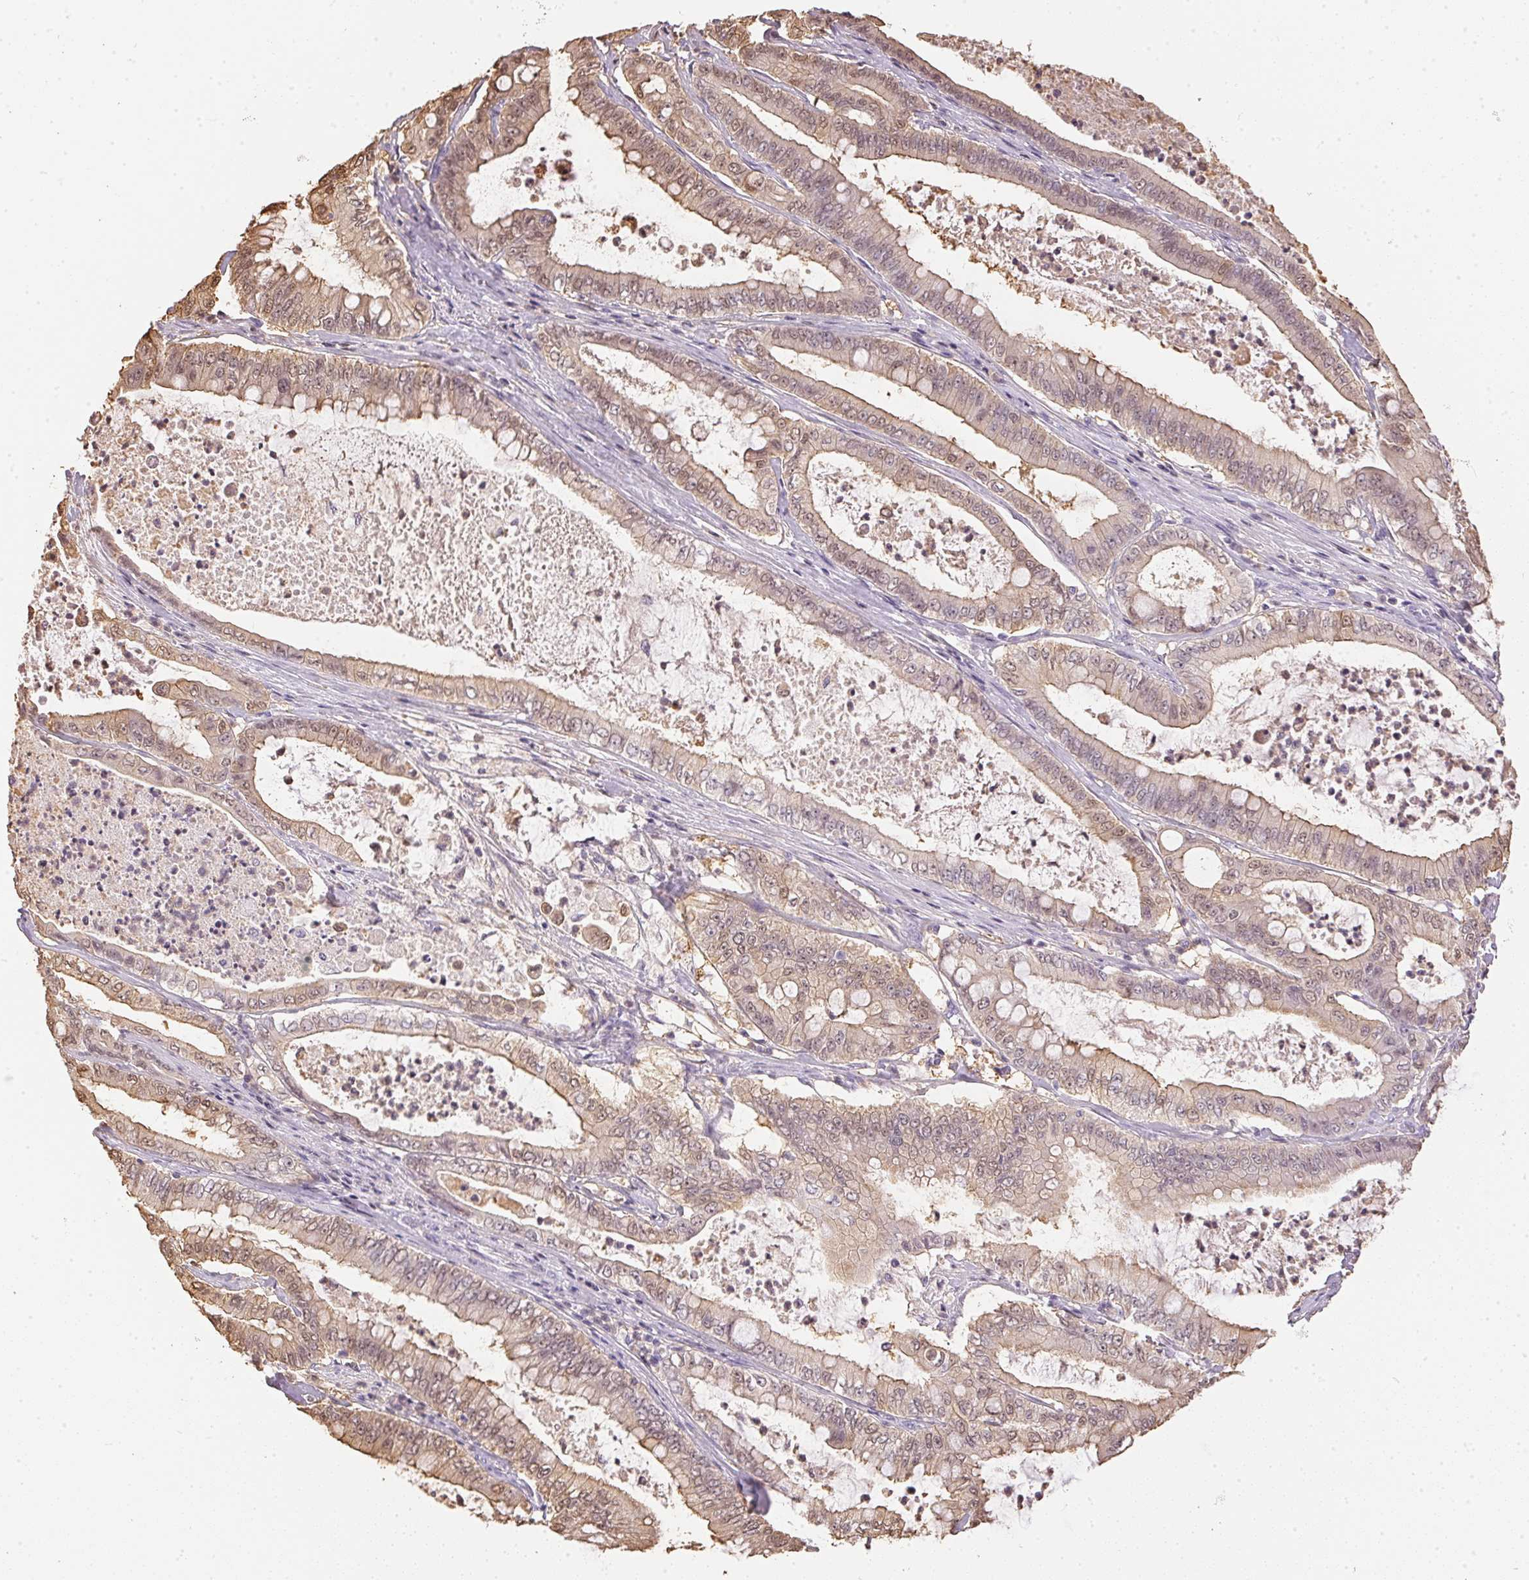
{"staining": {"intensity": "weak", "quantity": ">75%", "location": "cytoplasmic/membranous,nuclear"}, "tissue": "pancreatic cancer", "cell_type": "Tumor cells", "image_type": "cancer", "snomed": [{"axis": "morphology", "description": "Adenocarcinoma, NOS"}, {"axis": "topography", "description": "Pancreas"}], "caption": "Brown immunohistochemical staining in adenocarcinoma (pancreatic) reveals weak cytoplasmic/membranous and nuclear expression in about >75% of tumor cells. (DAB = brown stain, brightfield microscopy at high magnification).", "gene": "S100A3", "patient": {"sex": "male", "age": 71}}